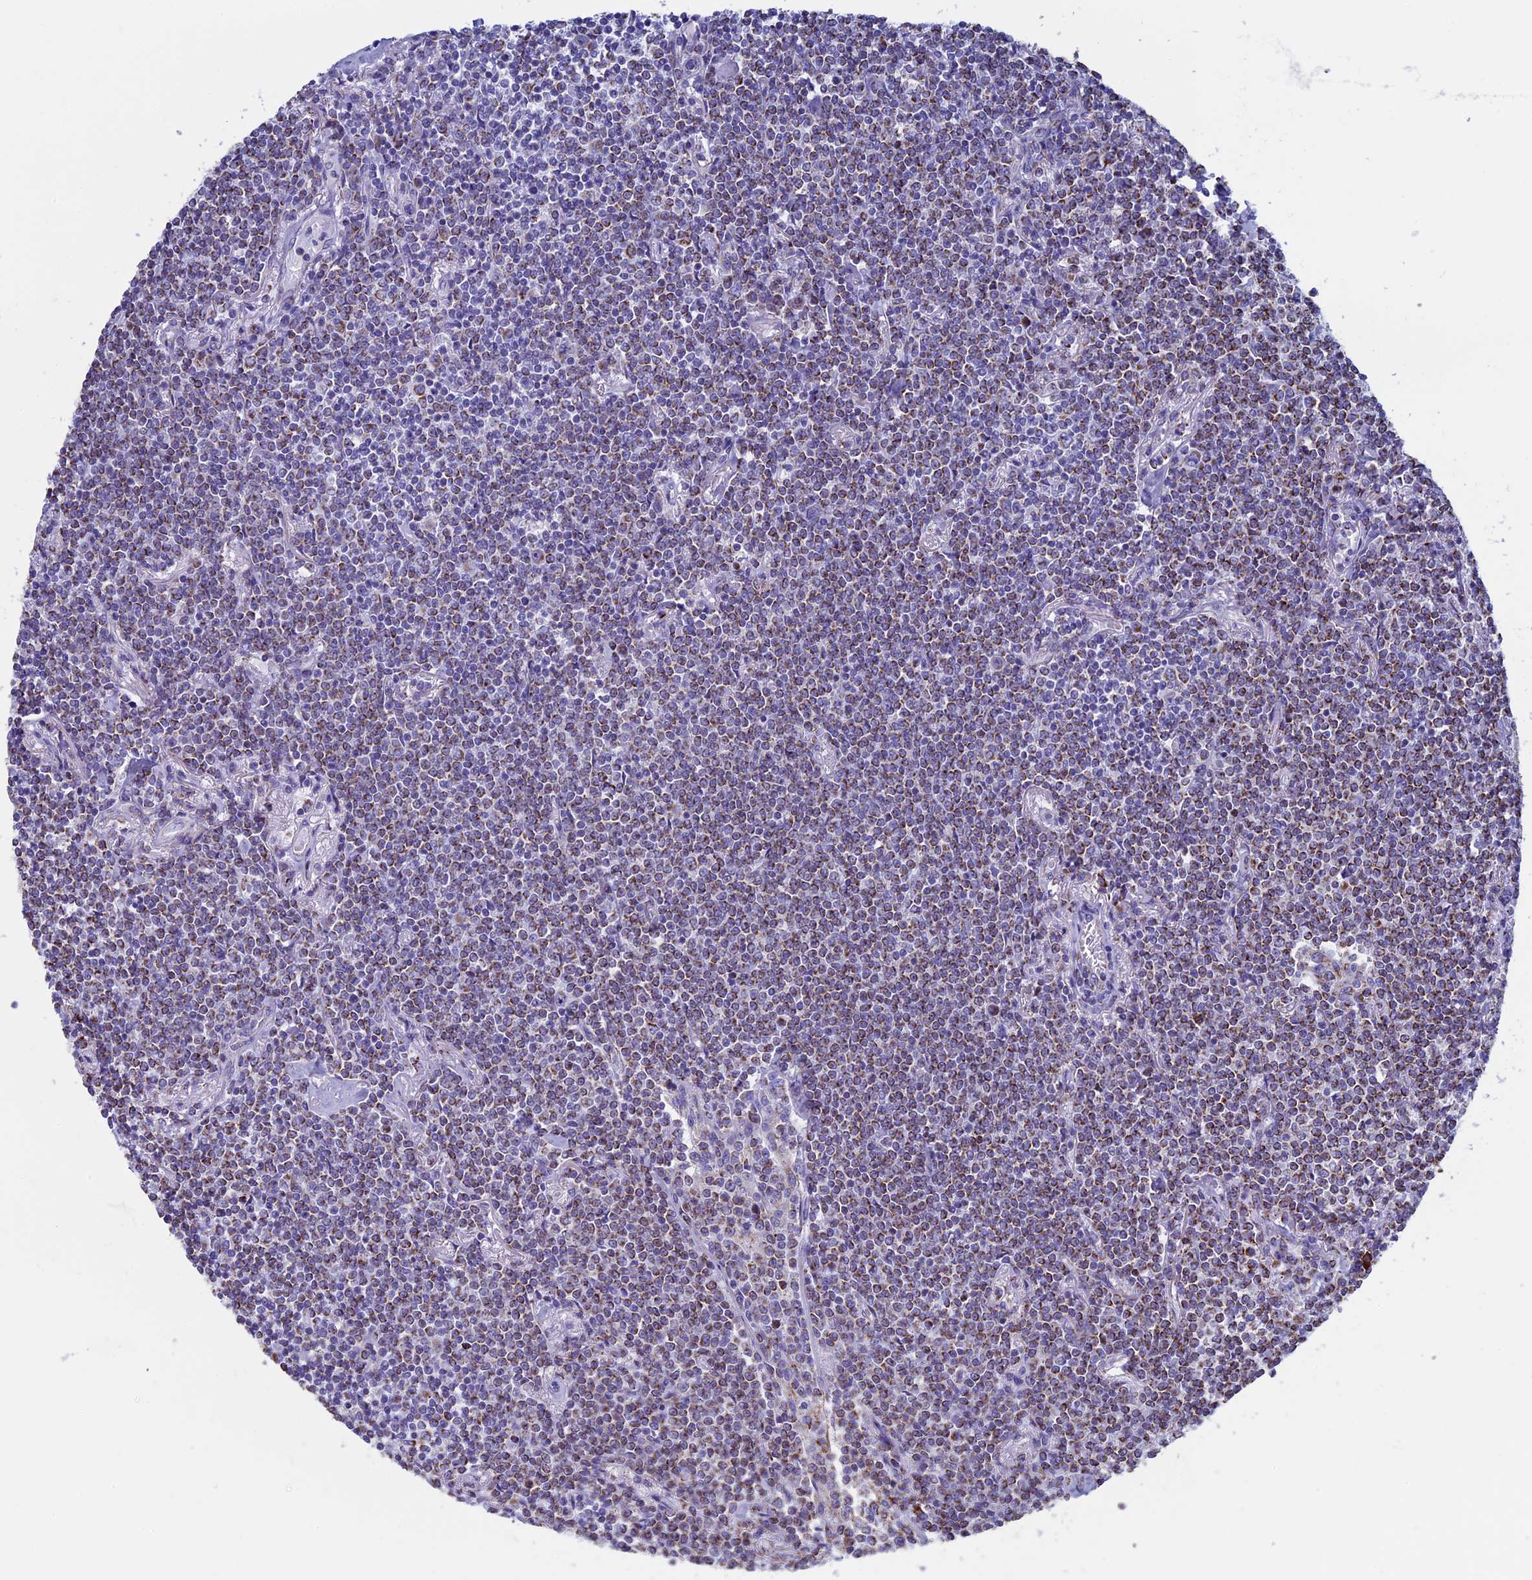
{"staining": {"intensity": "moderate", "quantity": ">75%", "location": "cytoplasmic/membranous"}, "tissue": "lymphoma", "cell_type": "Tumor cells", "image_type": "cancer", "snomed": [{"axis": "morphology", "description": "Malignant lymphoma, non-Hodgkin's type, Low grade"}, {"axis": "topography", "description": "Lung"}], "caption": "The micrograph displays a brown stain indicating the presence of a protein in the cytoplasmic/membranous of tumor cells in lymphoma.", "gene": "UQCRFS1", "patient": {"sex": "female", "age": 71}}